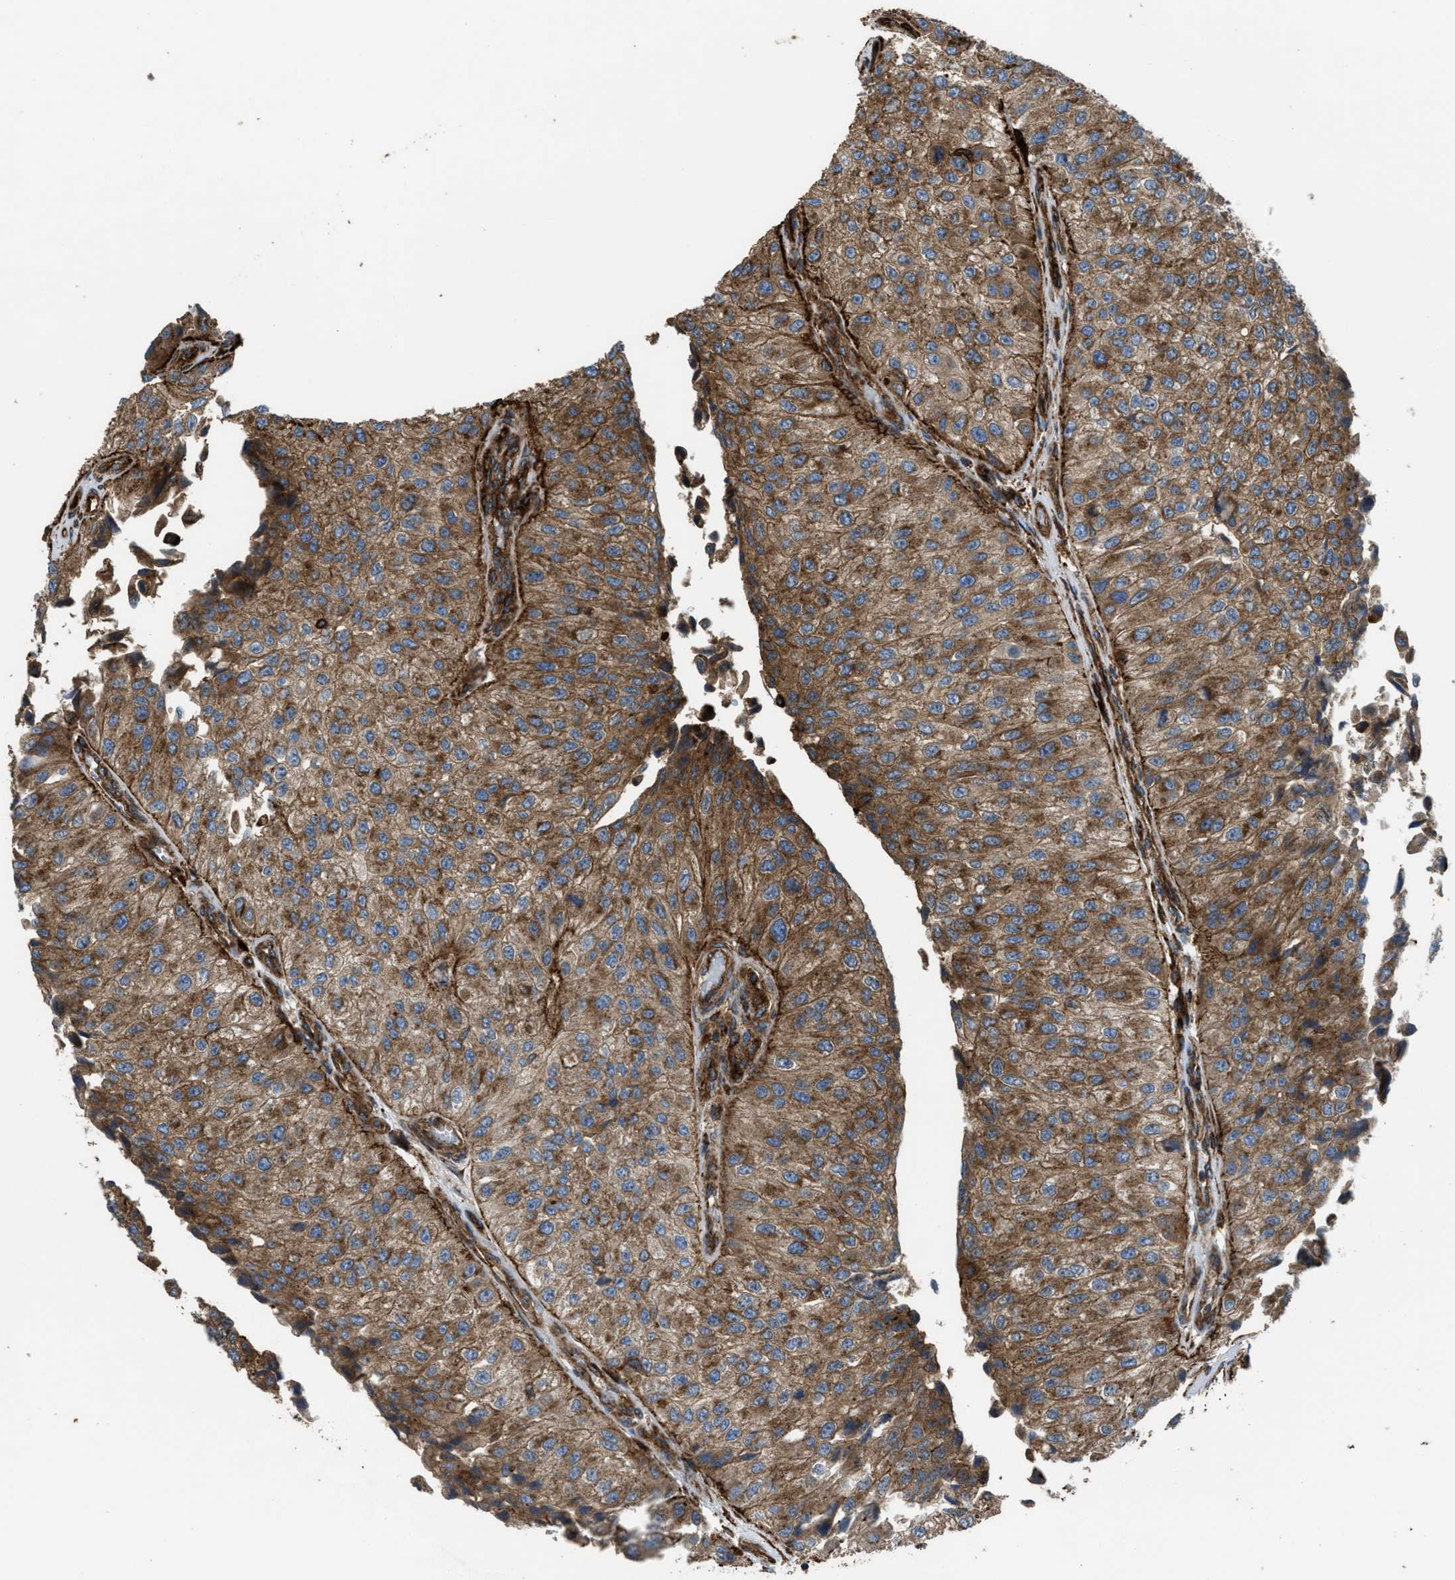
{"staining": {"intensity": "moderate", "quantity": ">75%", "location": "cytoplasmic/membranous"}, "tissue": "urothelial cancer", "cell_type": "Tumor cells", "image_type": "cancer", "snomed": [{"axis": "morphology", "description": "Urothelial carcinoma, High grade"}, {"axis": "topography", "description": "Kidney"}, {"axis": "topography", "description": "Urinary bladder"}], "caption": "The micrograph shows staining of urothelial cancer, revealing moderate cytoplasmic/membranous protein staining (brown color) within tumor cells. The staining is performed using DAB brown chromogen to label protein expression. The nuclei are counter-stained blue using hematoxylin.", "gene": "EGLN1", "patient": {"sex": "male", "age": 77}}